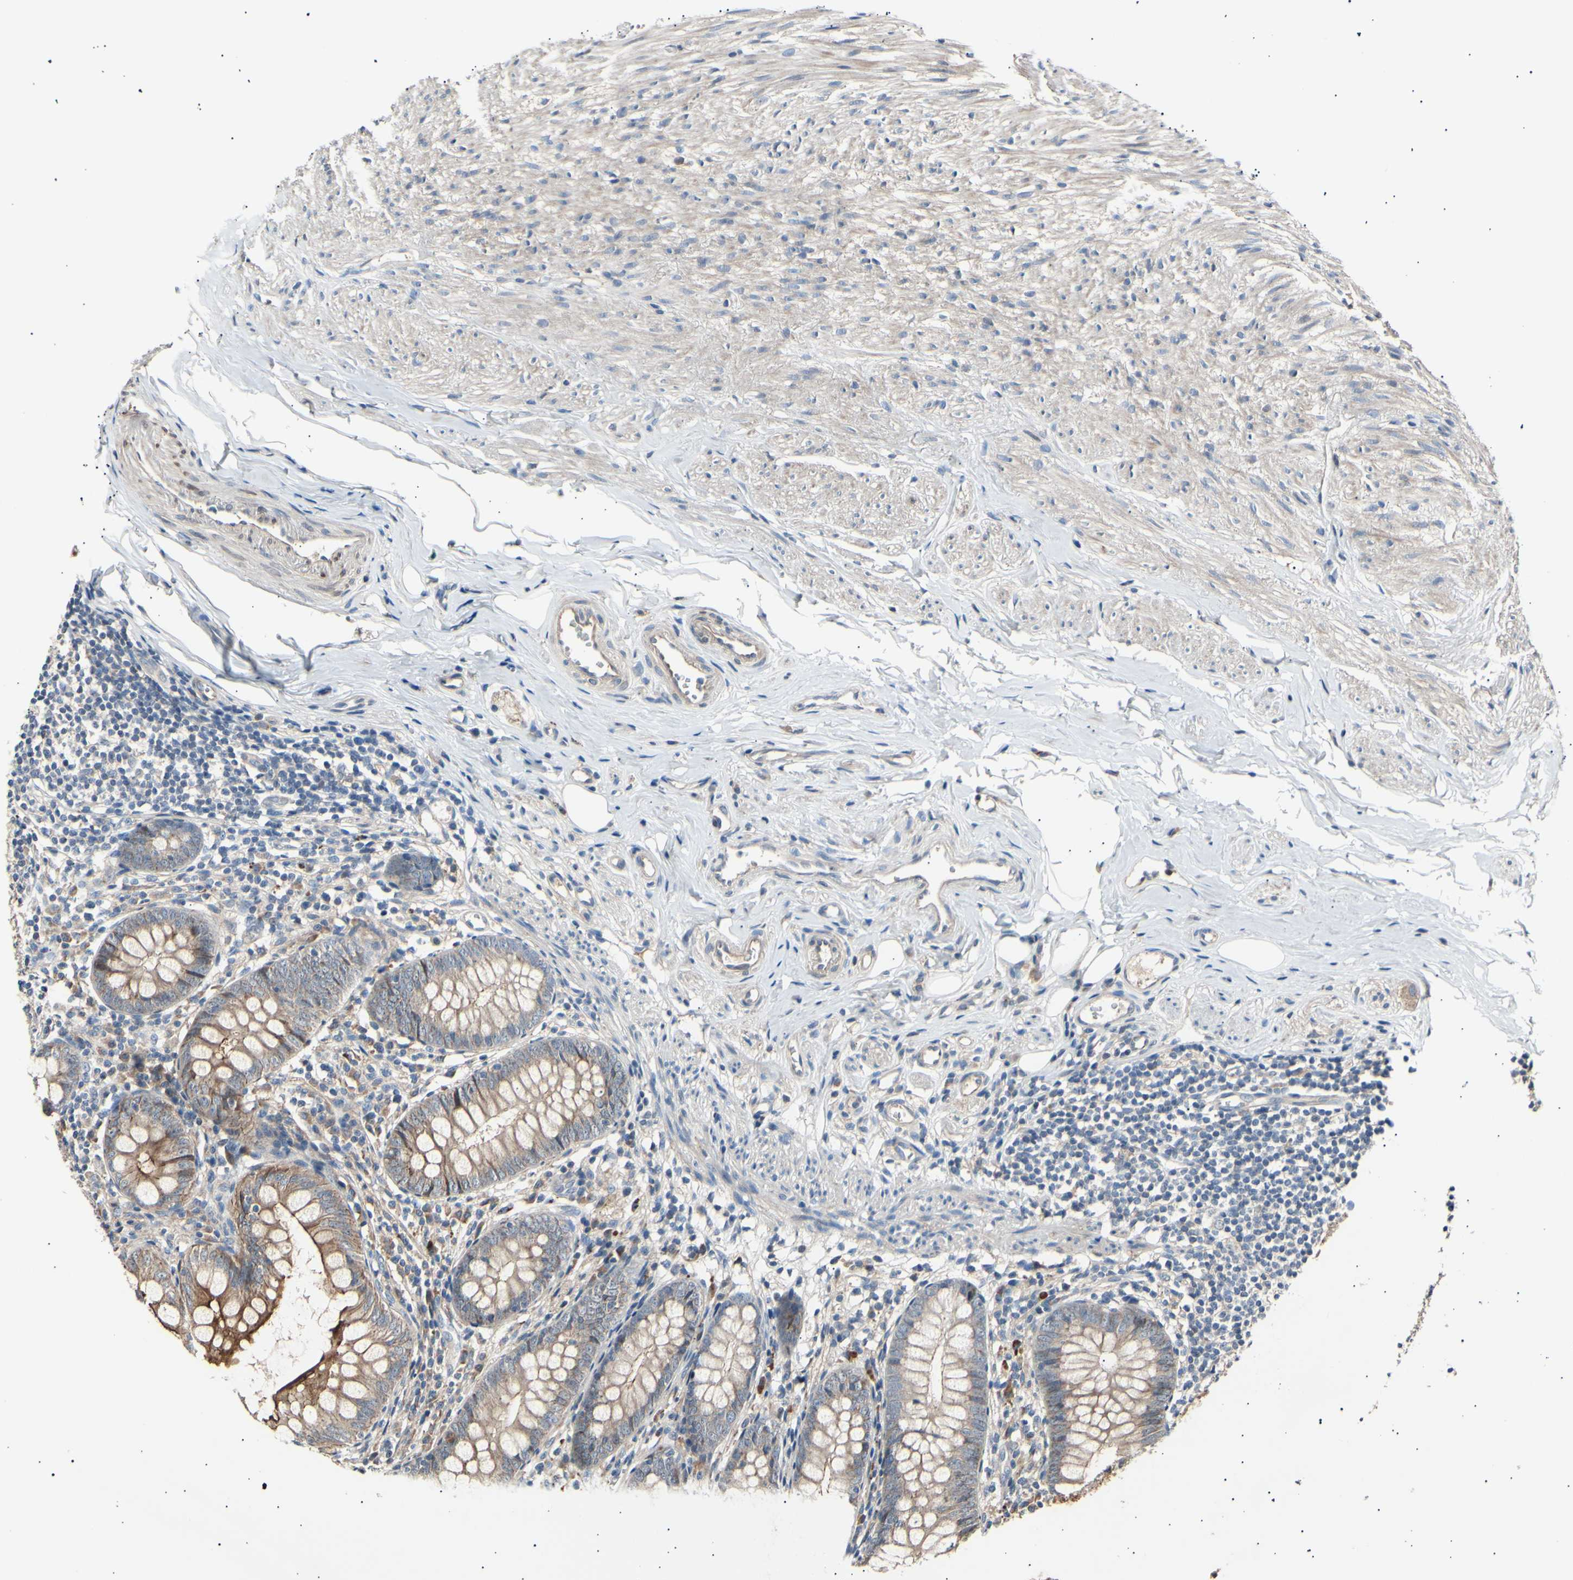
{"staining": {"intensity": "moderate", "quantity": ">75%", "location": "cytoplasmic/membranous"}, "tissue": "appendix", "cell_type": "Glandular cells", "image_type": "normal", "snomed": [{"axis": "morphology", "description": "Normal tissue, NOS"}, {"axis": "topography", "description": "Appendix"}], "caption": "A medium amount of moderate cytoplasmic/membranous expression is seen in about >75% of glandular cells in normal appendix. (DAB (3,3'-diaminobenzidine) IHC, brown staining for protein, blue staining for nuclei).", "gene": "ITGA6", "patient": {"sex": "female", "age": 77}}